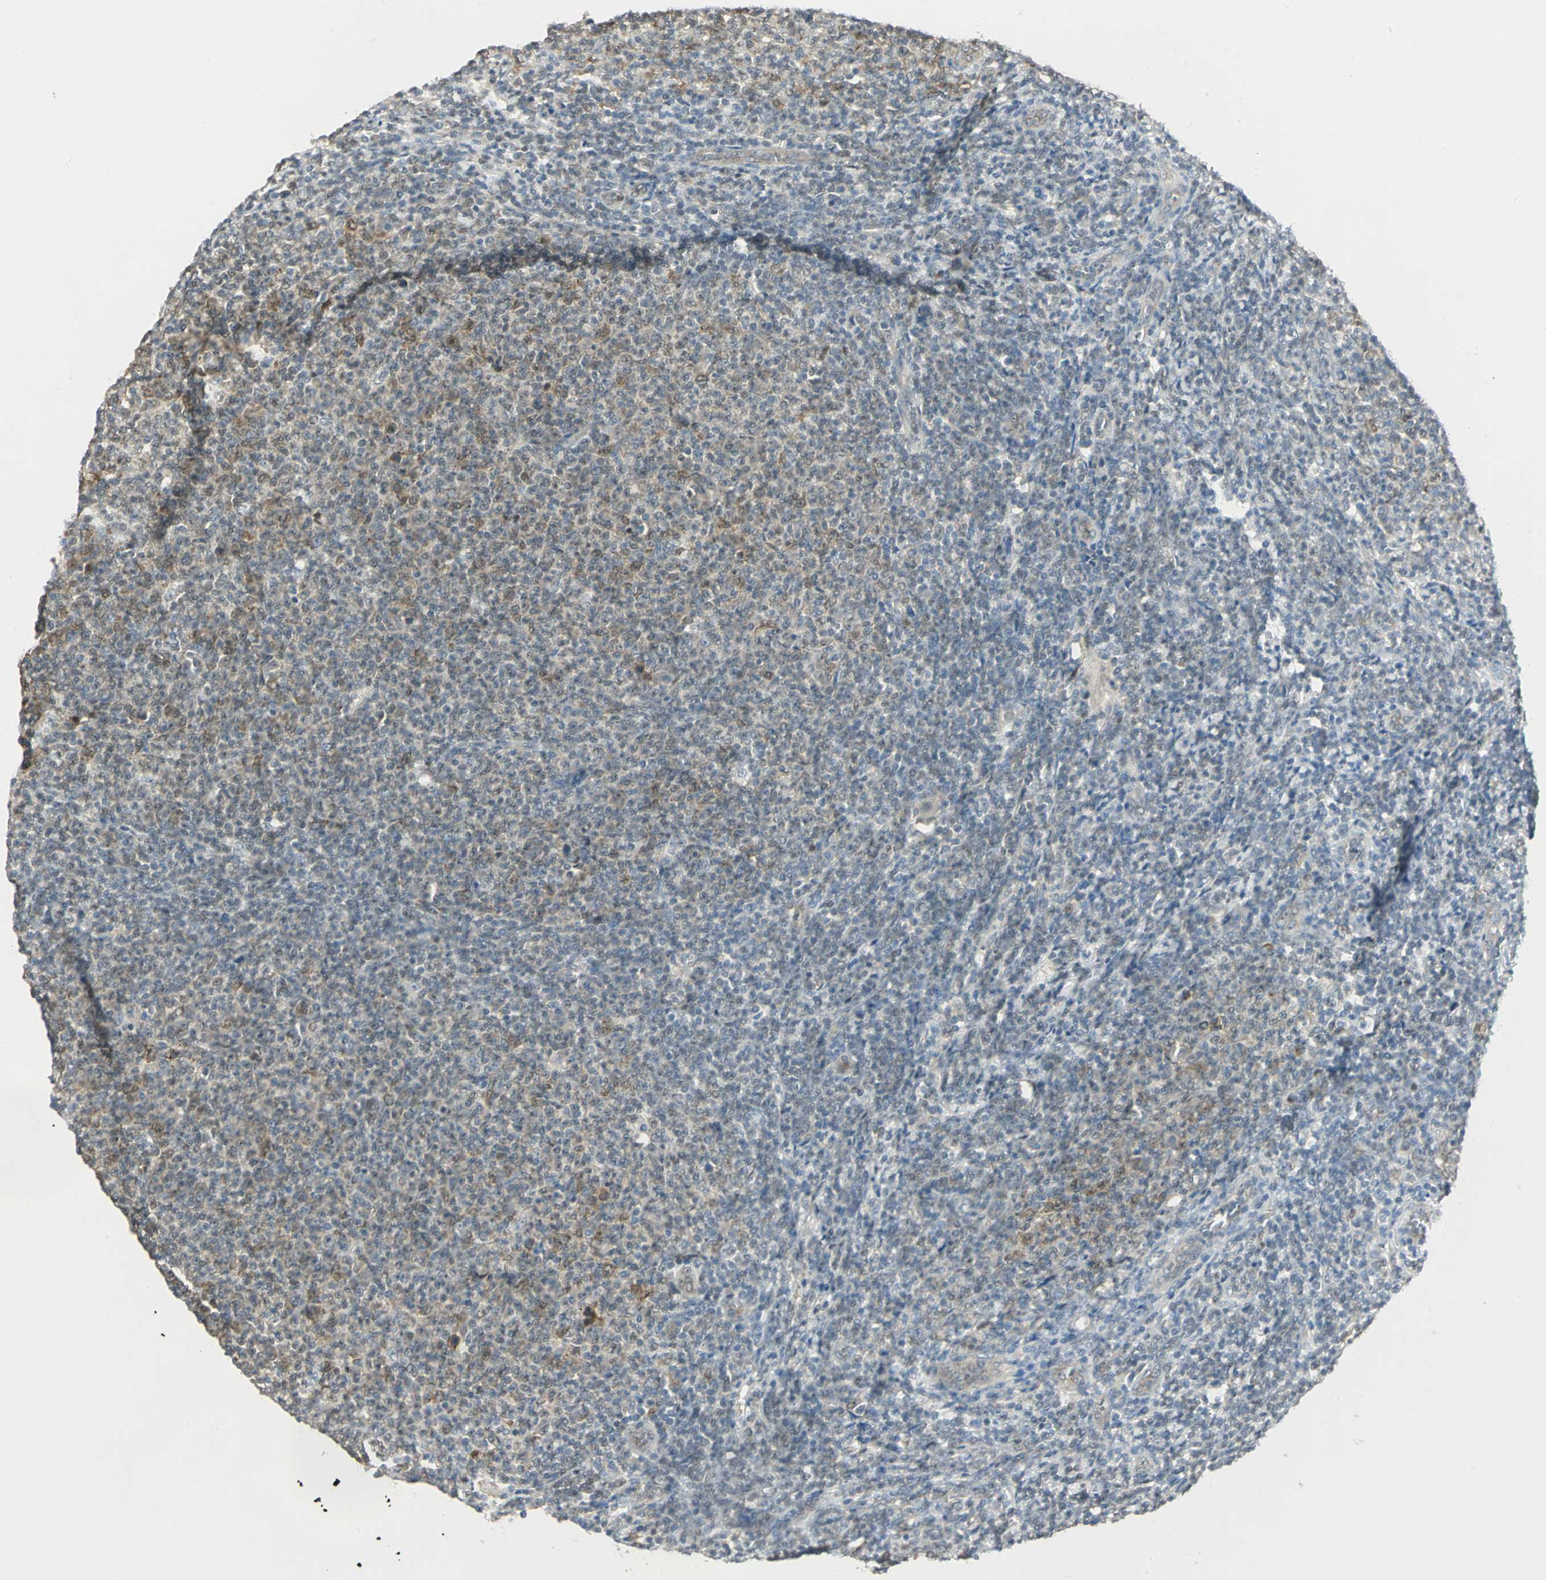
{"staining": {"intensity": "negative", "quantity": "none", "location": "none"}, "tissue": "lymphoma", "cell_type": "Tumor cells", "image_type": "cancer", "snomed": [{"axis": "morphology", "description": "Malignant lymphoma, non-Hodgkin's type, Low grade"}, {"axis": "topography", "description": "Lymph node"}], "caption": "IHC histopathology image of human lymphoma stained for a protein (brown), which shows no positivity in tumor cells.", "gene": "DDX5", "patient": {"sex": "male", "age": 66}}